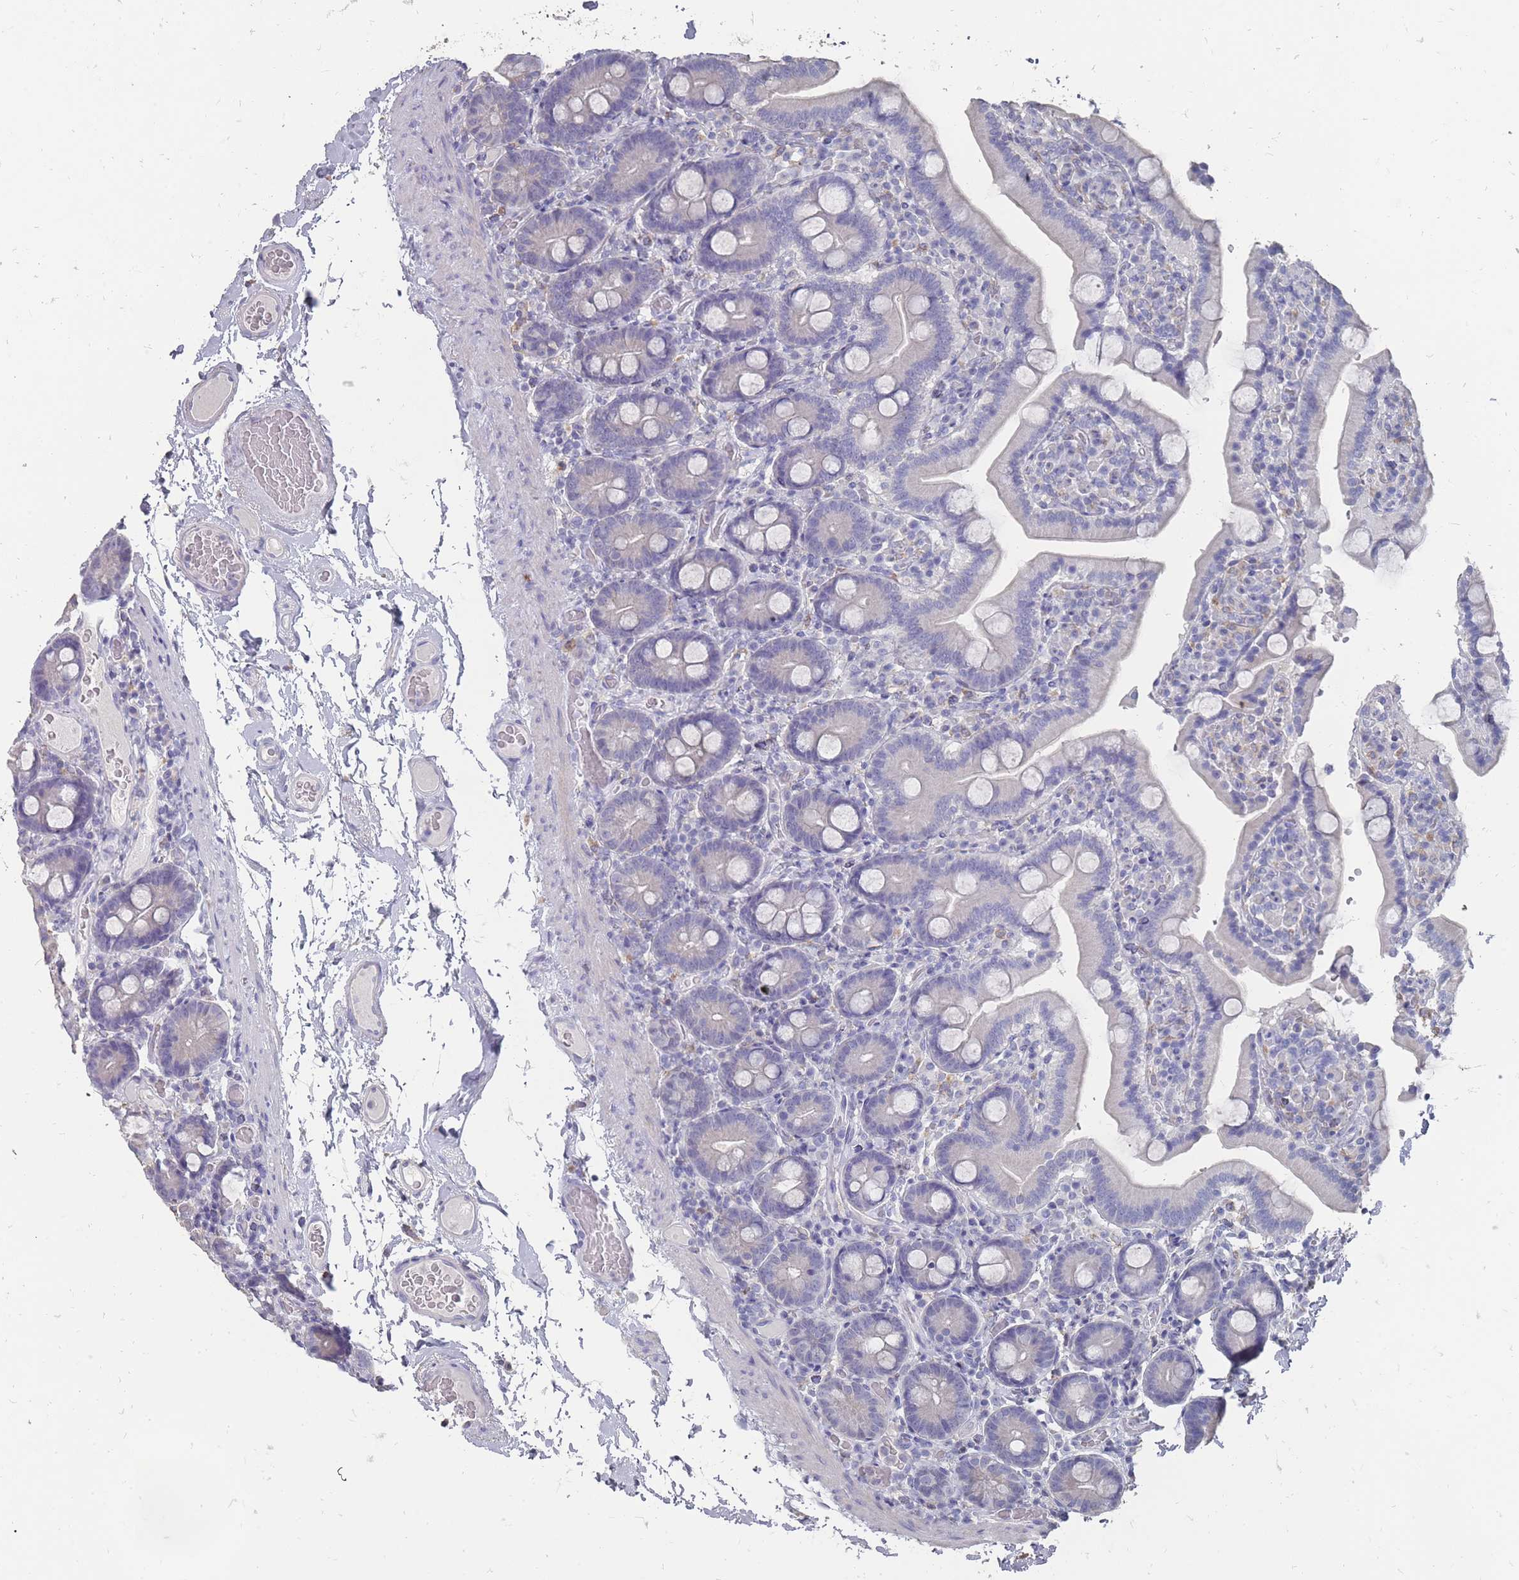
{"staining": {"intensity": "negative", "quantity": "none", "location": "none"}, "tissue": "duodenum", "cell_type": "Glandular cells", "image_type": "normal", "snomed": [{"axis": "morphology", "description": "Normal tissue, NOS"}, {"axis": "topography", "description": "Duodenum"}], "caption": "There is no significant expression in glandular cells of duodenum. Brightfield microscopy of immunohistochemistry (IHC) stained with DAB (brown) and hematoxylin (blue), captured at high magnification.", "gene": "OTULINL", "patient": {"sex": "male", "age": 55}}